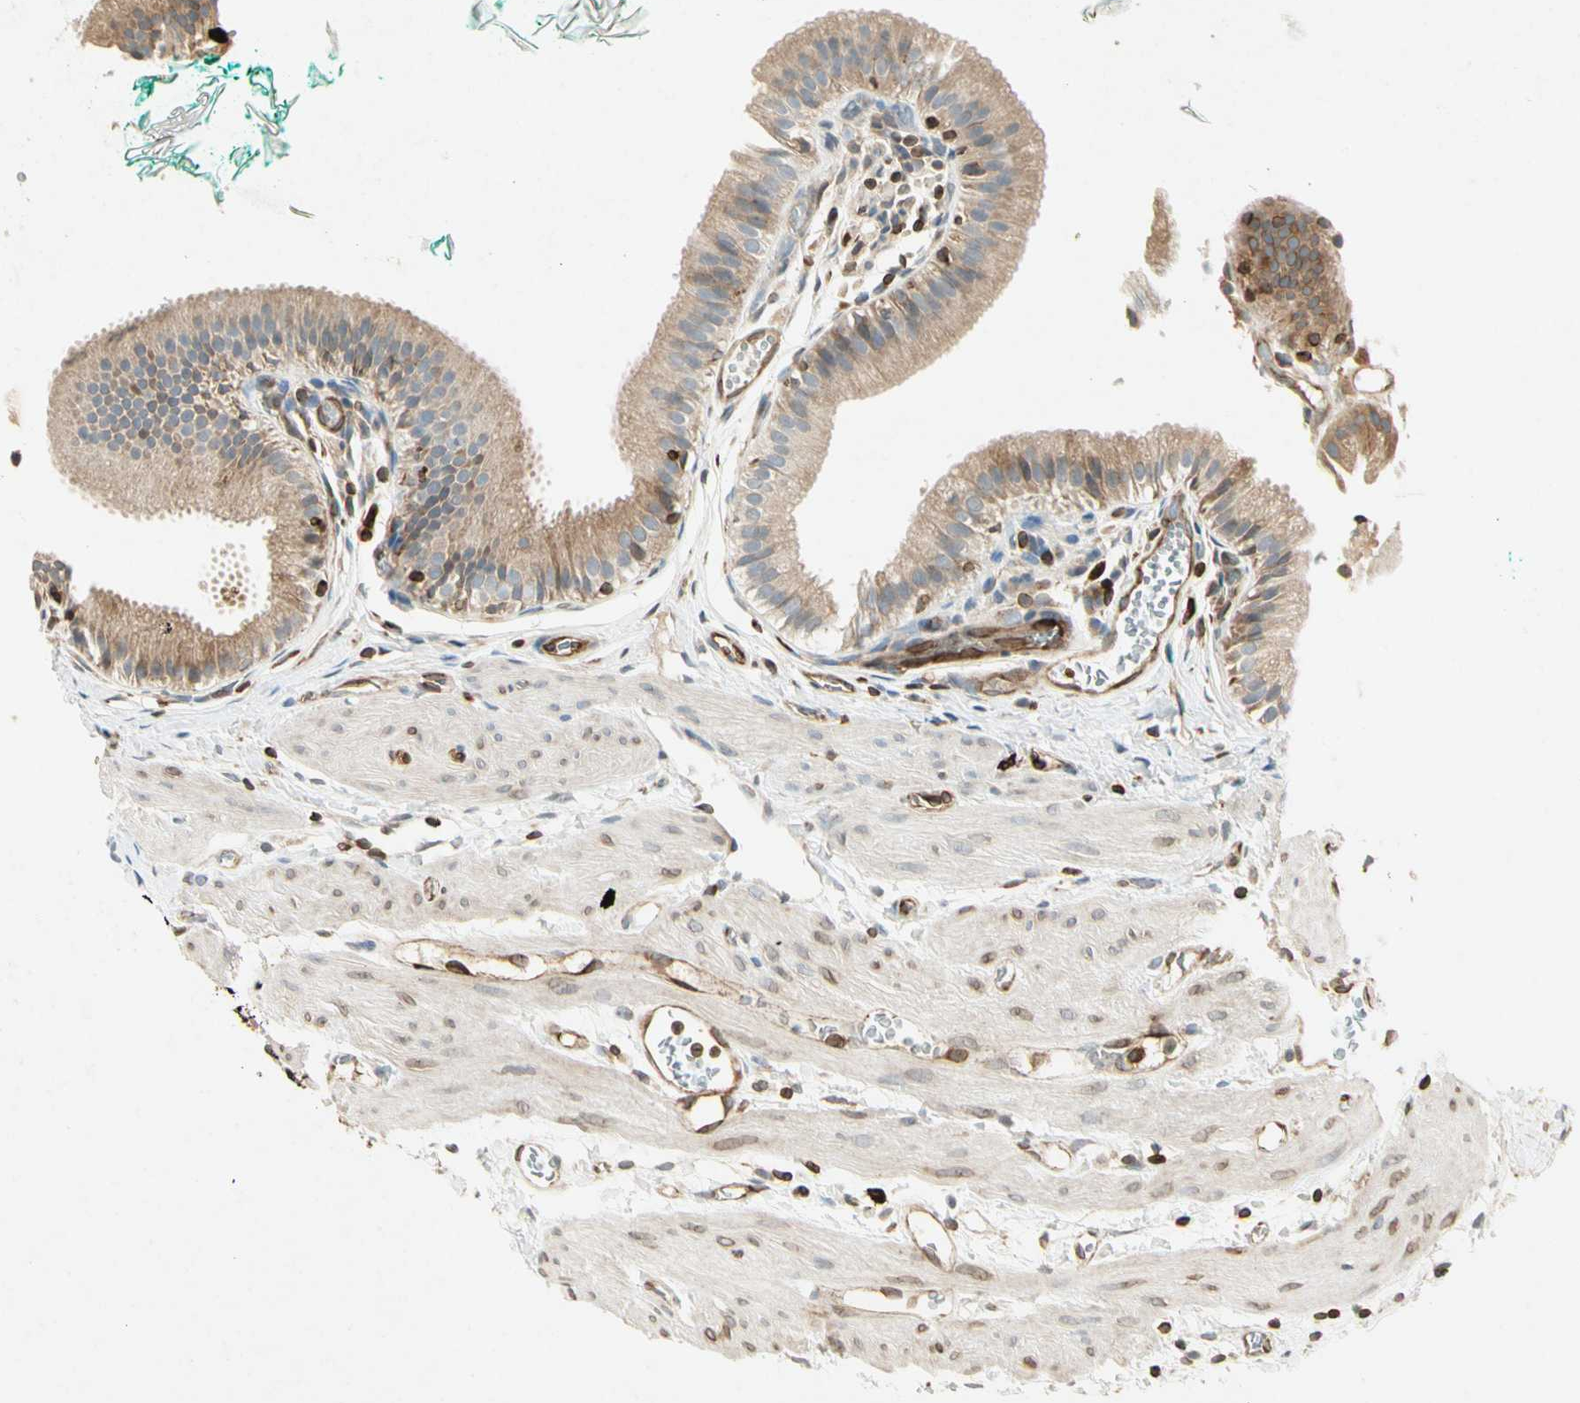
{"staining": {"intensity": "moderate", "quantity": ">75%", "location": "cytoplasmic/membranous"}, "tissue": "gallbladder", "cell_type": "Glandular cells", "image_type": "normal", "snomed": [{"axis": "morphology", "description": "Normal tissue, NOS"}, {"axis": "topography", "description": "Gallbladder"}], "caption": "Glandular cells reveal moderate cytoplasmic/membranous expression in approximately >75% of cells in benign gallbladder. The staining was performed using DAB to visualize the protein expression in brown, while the nuclei were stained in blue with hematoxylin (Magnification: 20x).", "gene": "TAPBP", "patient": {"sex": "female", "age": 26}}